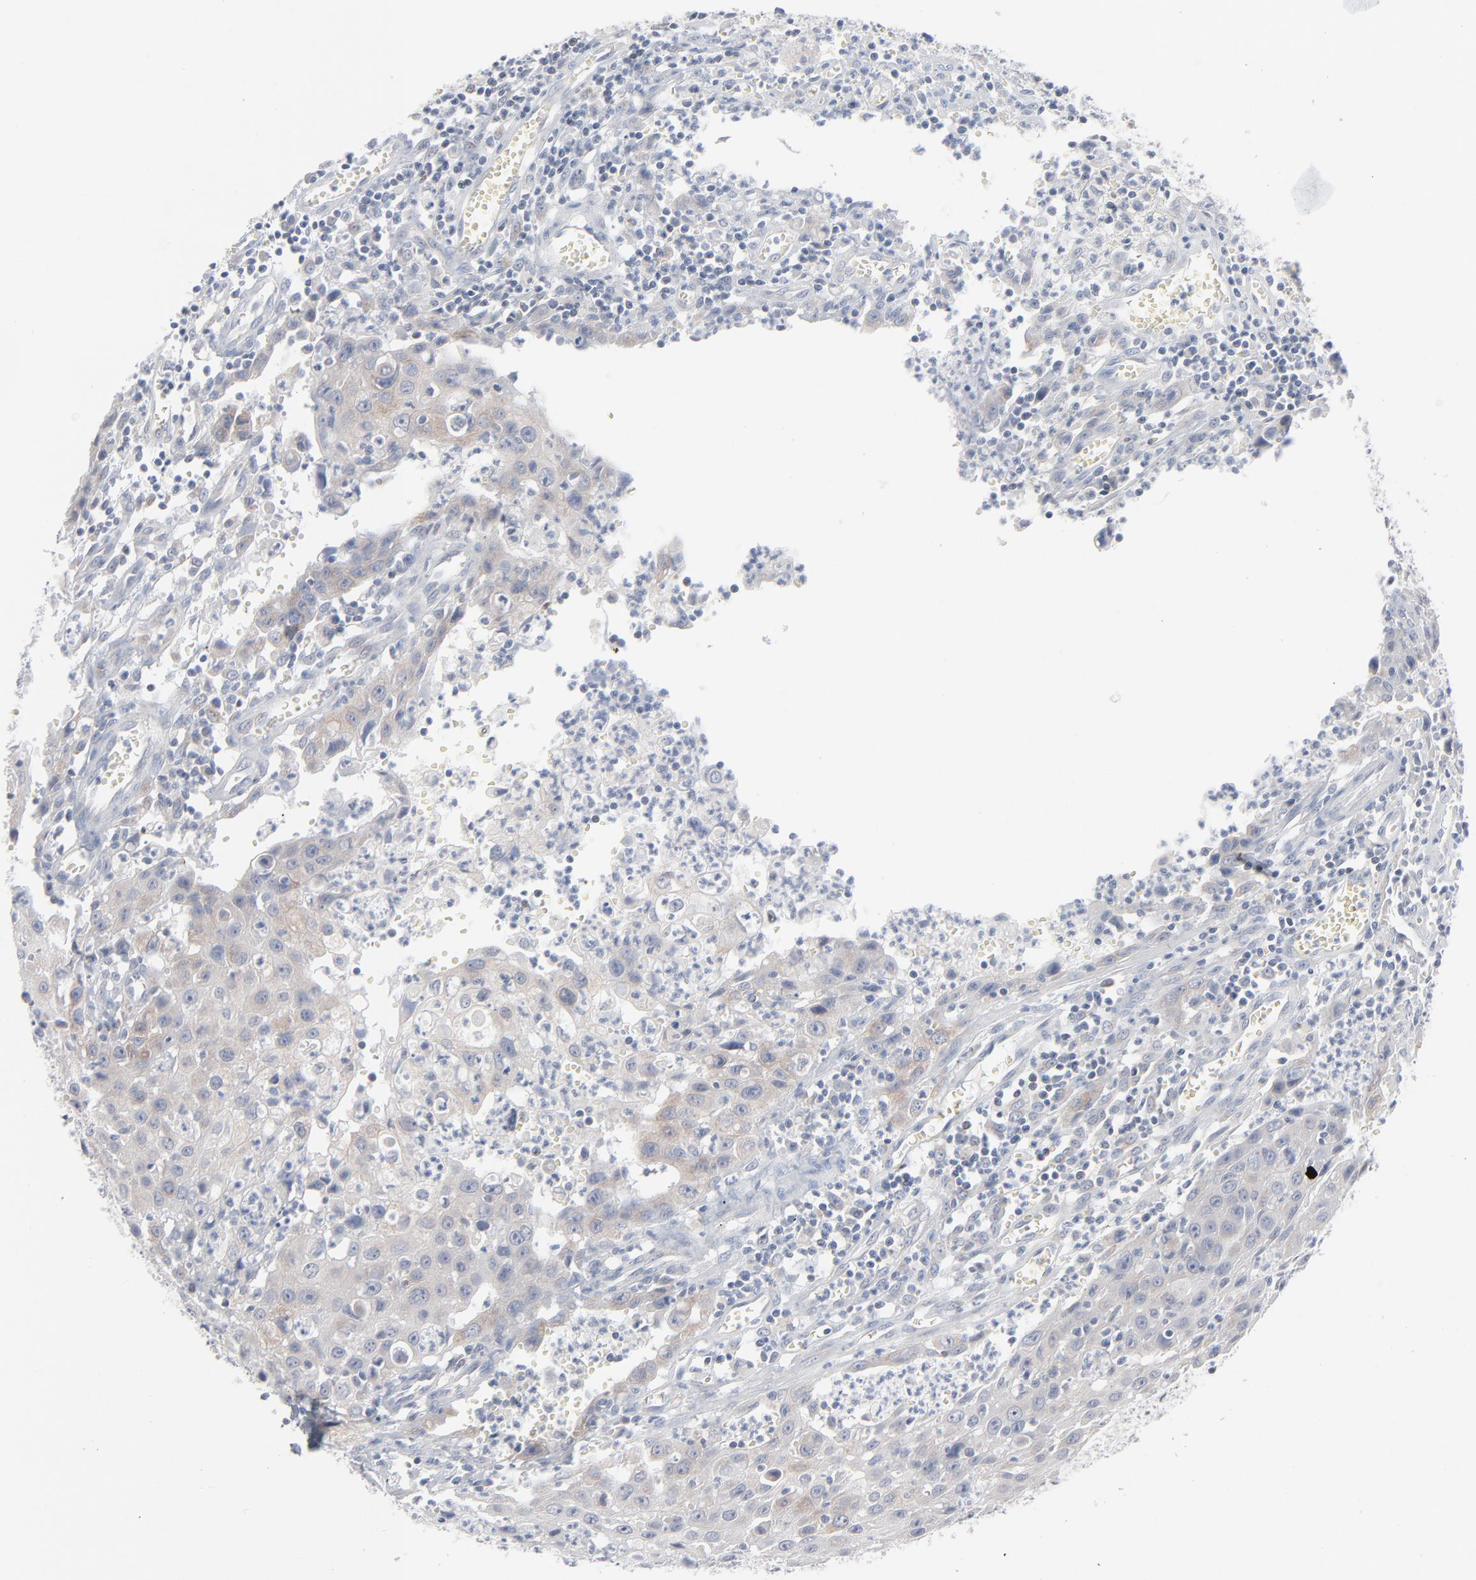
{"staining": {"intensity": "weak", "quantity": "<25%", "location": "cytoplasmic/membranous"}, "tissue": "urothelial cancer", "cell_type": "Tumor cells", "image_type": "cancer", "snomed": [{"axis": "morphology", "description": "Urothelial carcinoma, High grade"}, {"axis": "topography", "description": "Urinary bladder"}], "caption": "High-grade urothelial carcinoma was stained to show a protein in brown. There is no significant staining in tumor cells. (DAB (3,3'-diaminobenzidine) immunohistochemistry (IHC) visualized using brightfield microscopy, high magnification).", "gene": "KDSR", "patient": {"sex": "male", "age": 66}}